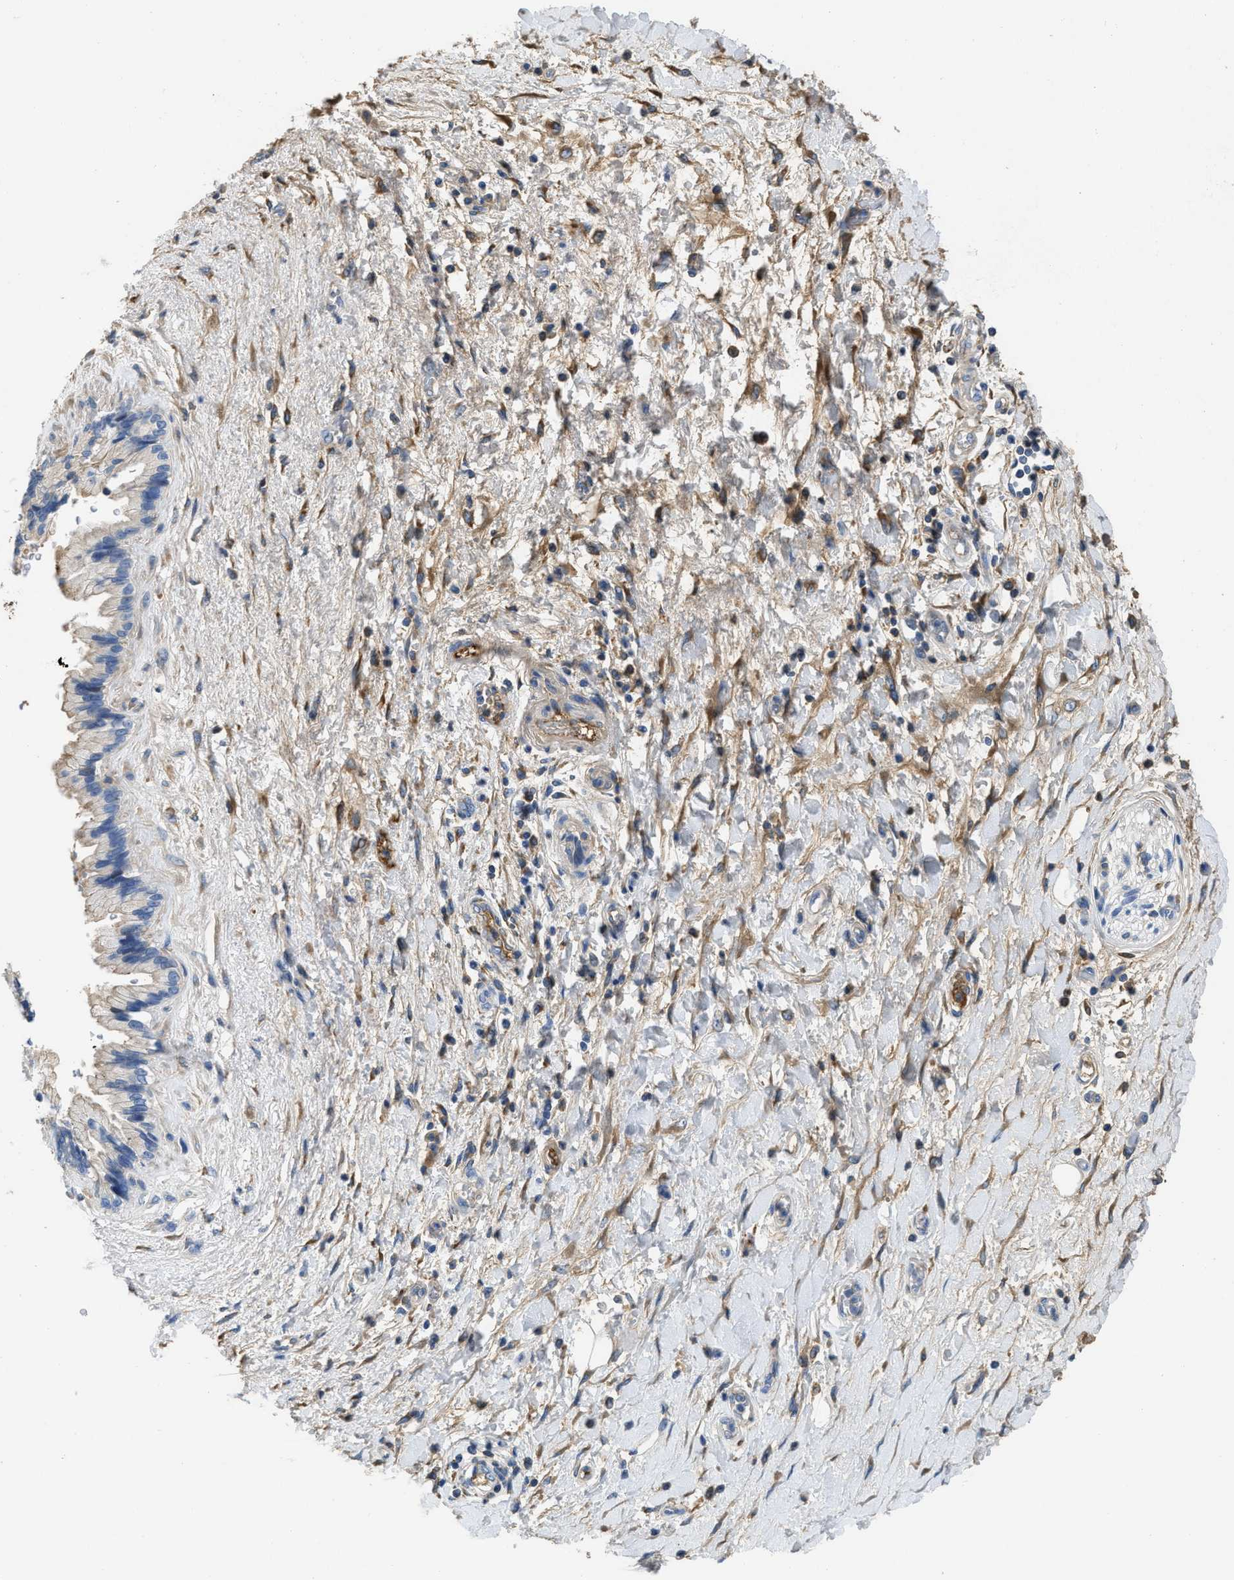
{"staining": {"intensity": "weak", "quantity": "<25%", "location": "cytoplasmic/membranous"}, "tissue": "pancreatic cancer", "cell_type": "Tumor cells", "image_type": "cancer", "snomed": [{"axis": "morphology", "description": "Adenocarcinoma, NOS"}, {"axis": "topography", "description": "Pancreas"}], "caption": "Protein analysis of pancreatic adenocarcinoma reveals no significant positivity in tumor cells.", "gene": "C1S", "patient": {"sex": "female", "age": 60}}